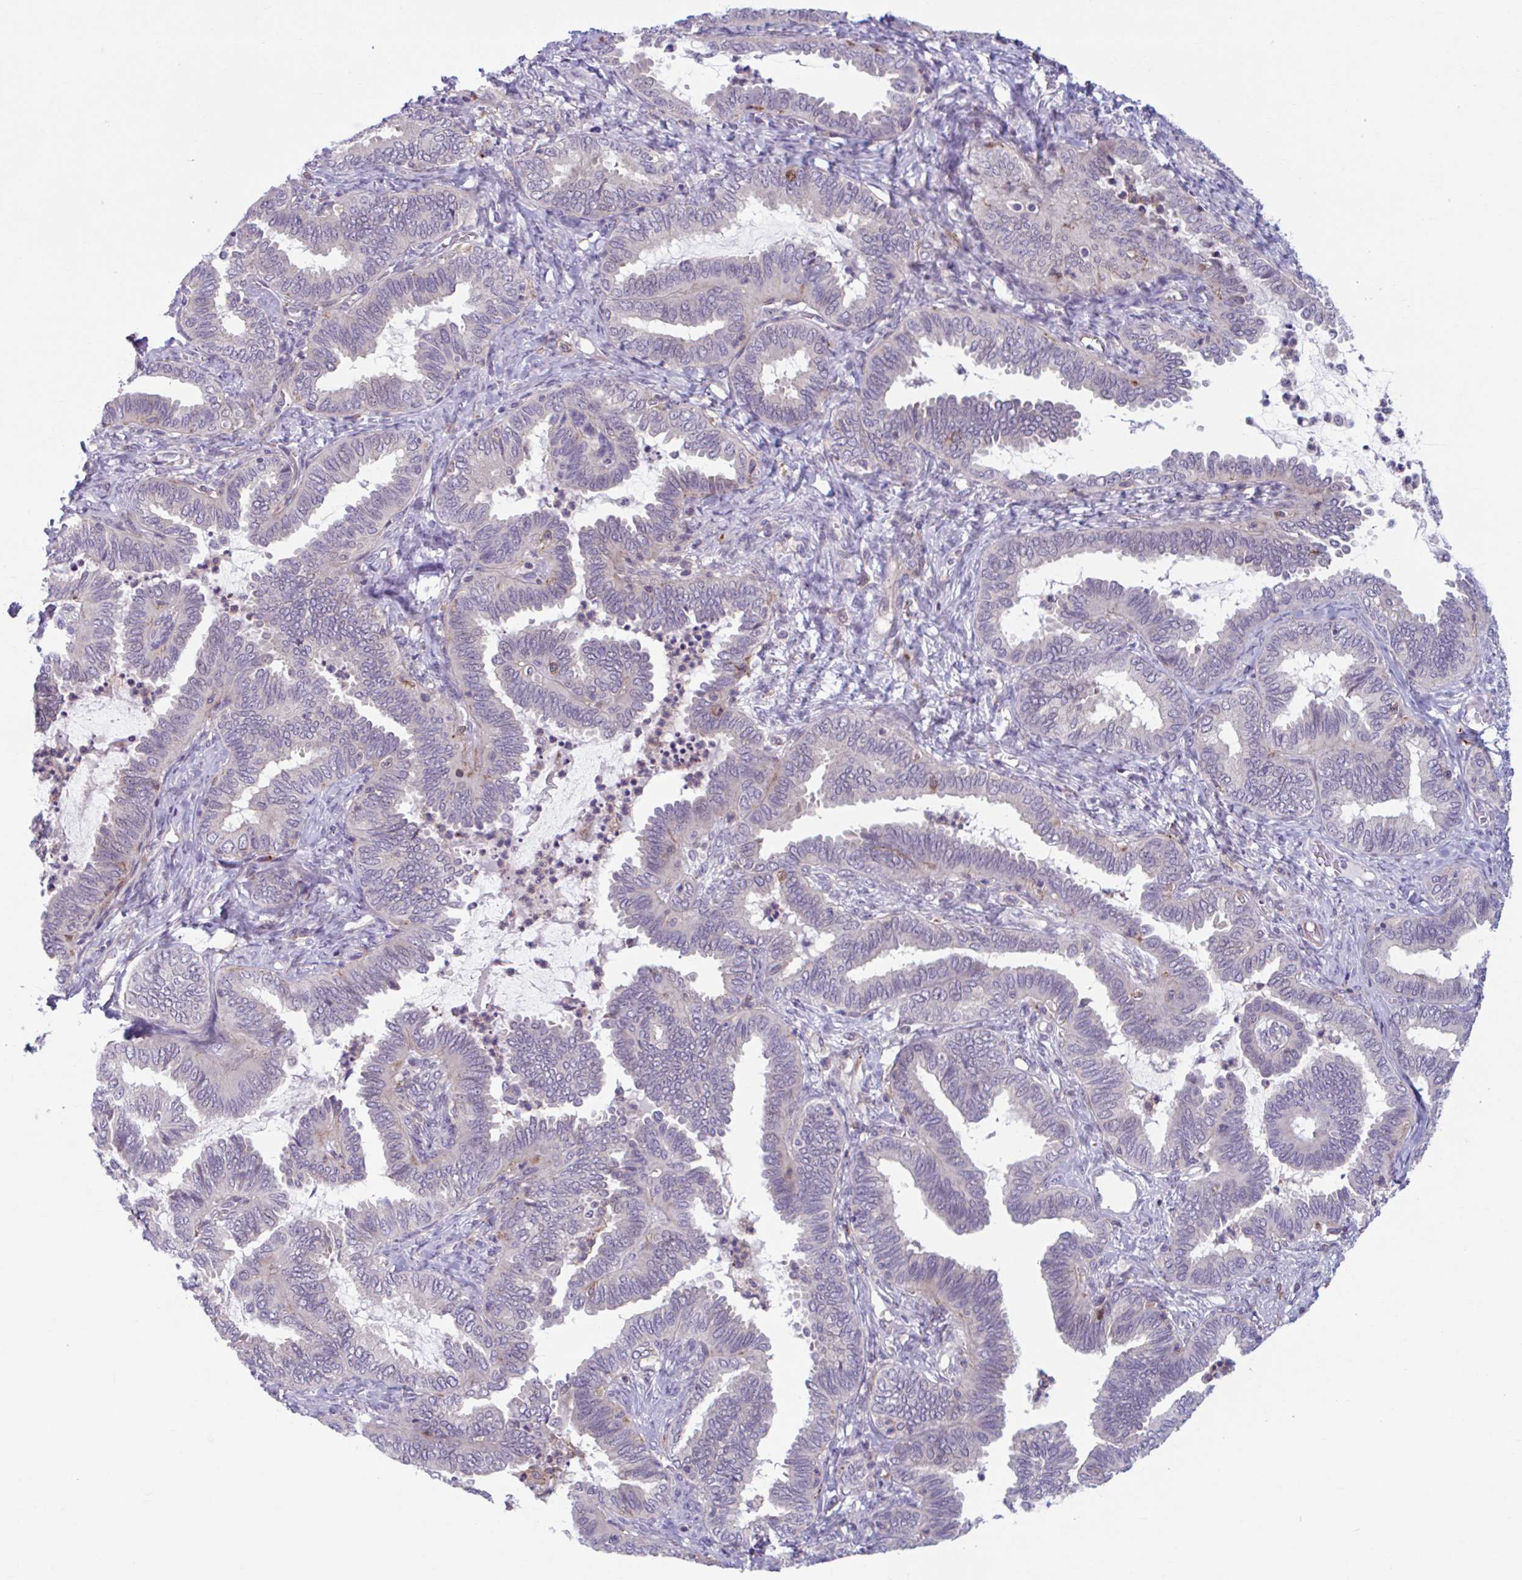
{"staining": {"intensity": "weak", "quantity": "<25%", "location": "cytoplasmic/membranous"}, "tissue": "ovarian cancer", "cell_type": "Tumor cells", "image_type": "cancer", "snomed": [{"axis": "morphology", "description": "Carcinoma, endometroid"}, {"axis": "topography", "description": "Ovary"}], "caption": "DAB immunohistochemical staining of ovarian endometroid carcinoma reveals no significant staining in tumor cells.", "gene": "ADAT3", "patient": {"sex": "female", "age": 70}}